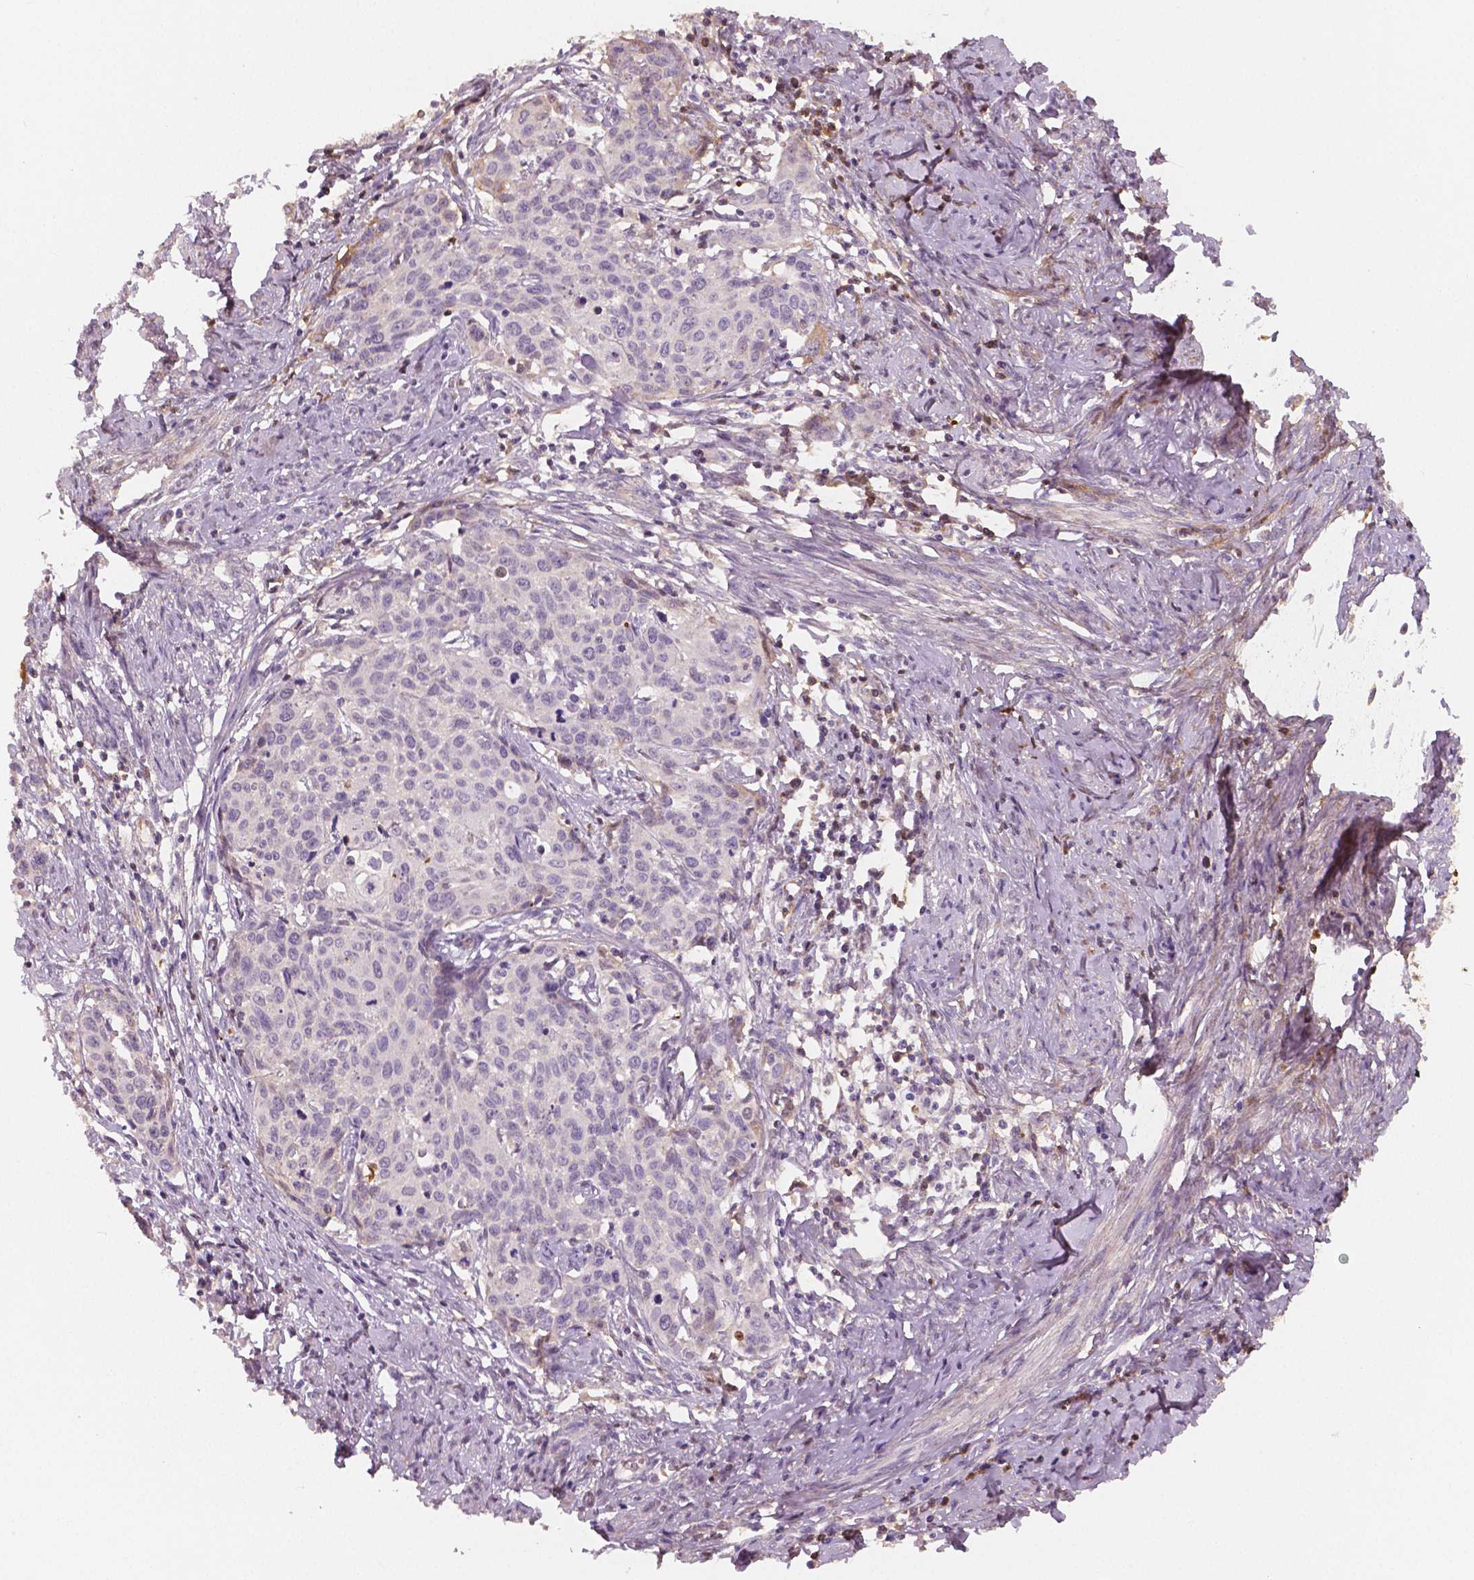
{"staining": {"intensity": "negative", "quantity": "none", "location": "none"}, "tissue": "cervical cancer", "cell_type": "Tumor cells", "image_type": "cancer", "snomed": [{"axis": "morphology", "description": "Squamous cell carcinoma, NOS"}, {"axis": "topography", "description": "Cervix"}], "caption": "A histopathology image of human cervical squamous cell carcinoma is negative for staining in tumor cells.", "gene": "APOA4", "patient": {"sex": "female", "age": 62}}